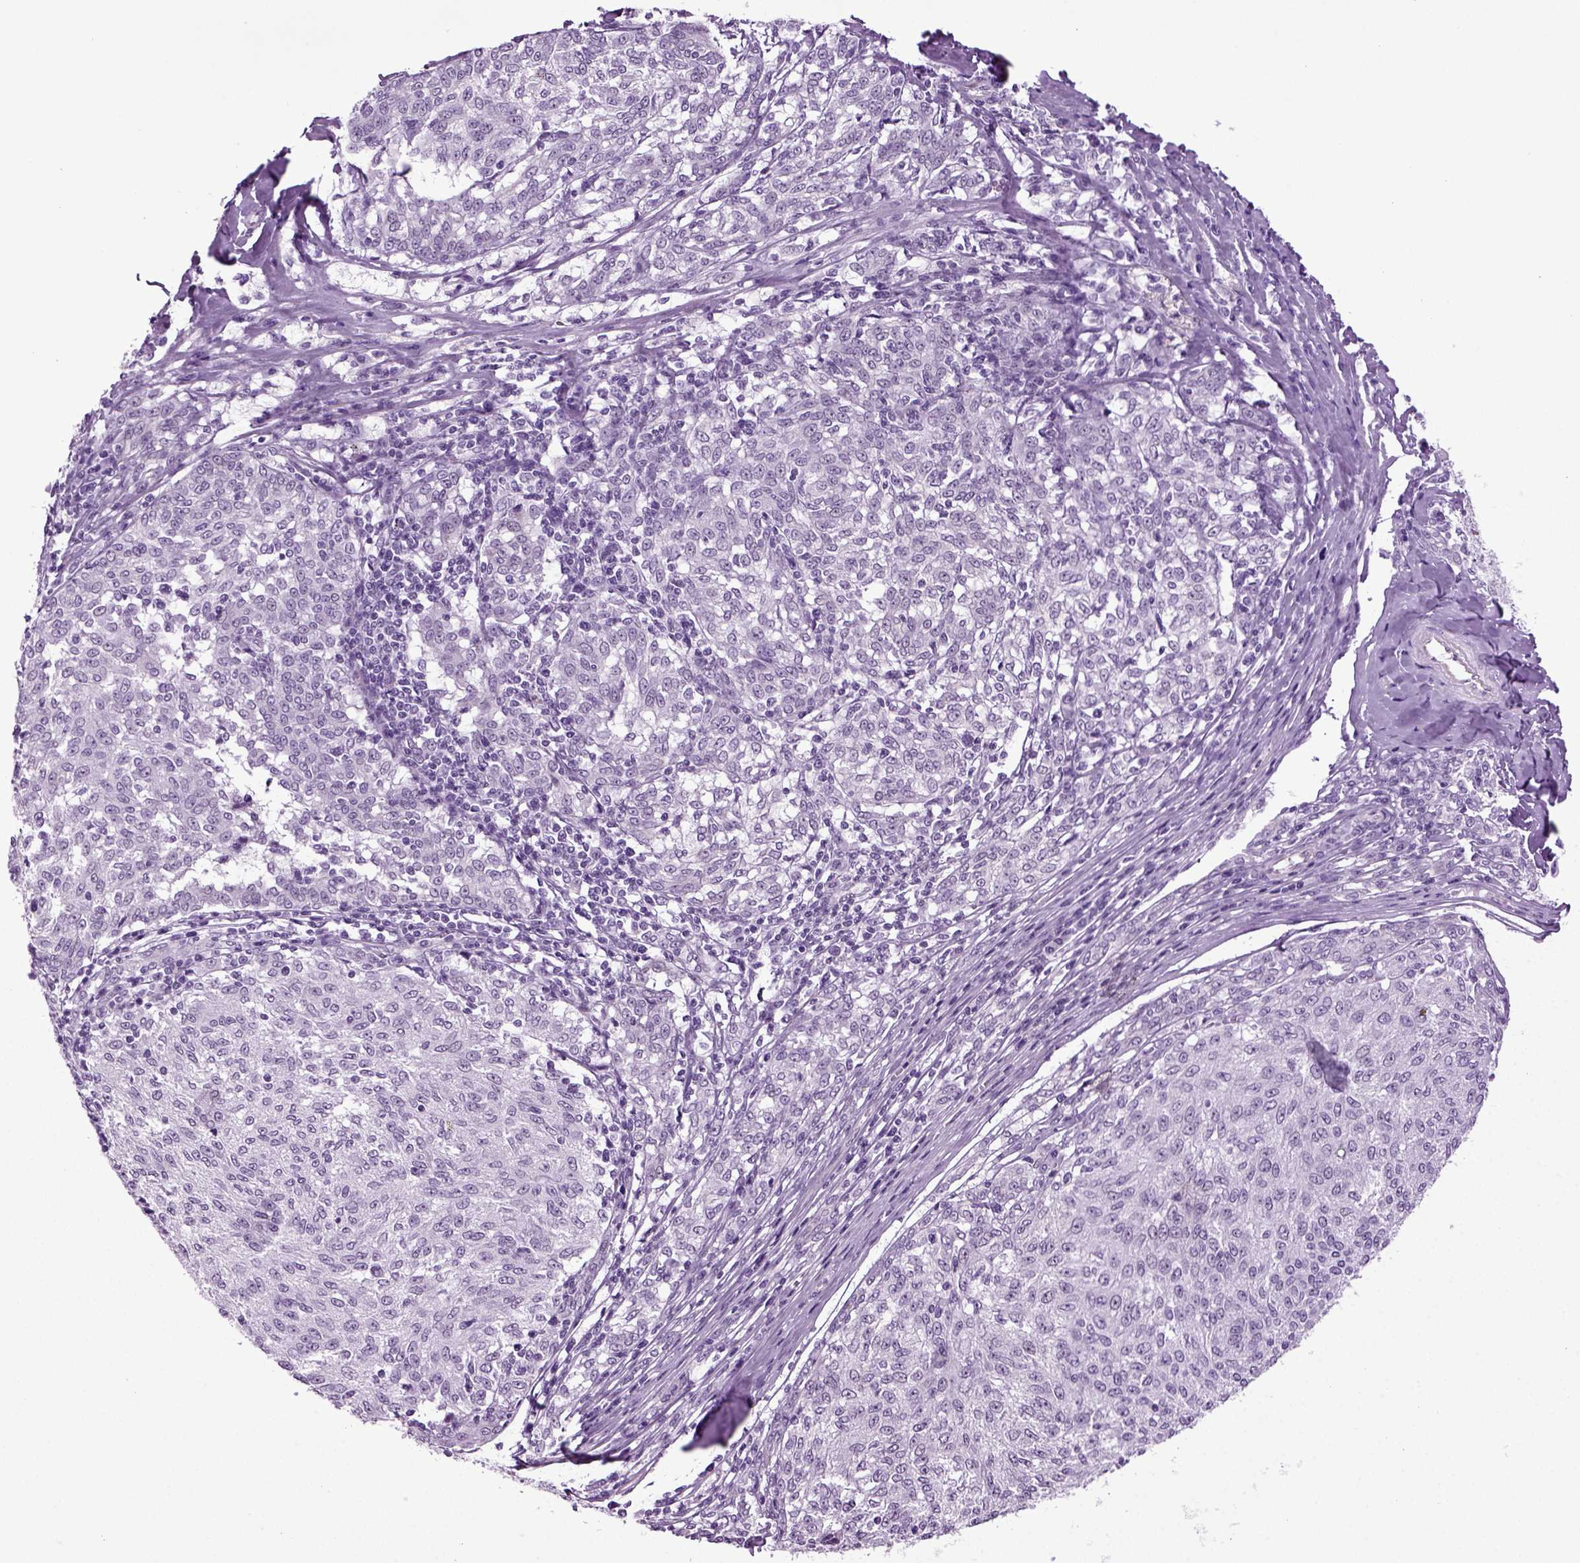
{"staining": {"intensity": "negative", "quantity": "none", "location": "none"}, "tissue": "melanoma", "cell_type": "Tumor cells", "image_type": "cancer", "snomed": [{"axis": "morphology", "description": "Malignant melanoma, NOS"}, {"axis": "topography", "description": "Skin"}], "caption": "Melanoma was stained to show a protein in brown. There is no significant positivity in tumor cells. The staining was performed using DAB (3,3'-diaminobenzidine) to visualize the protein expression in brown, while the nuclei were stained in blue with hematoxylin (Magnification: 20x).", "gene": "RFX3", "patient": {"sex": "female", "age": 72}}